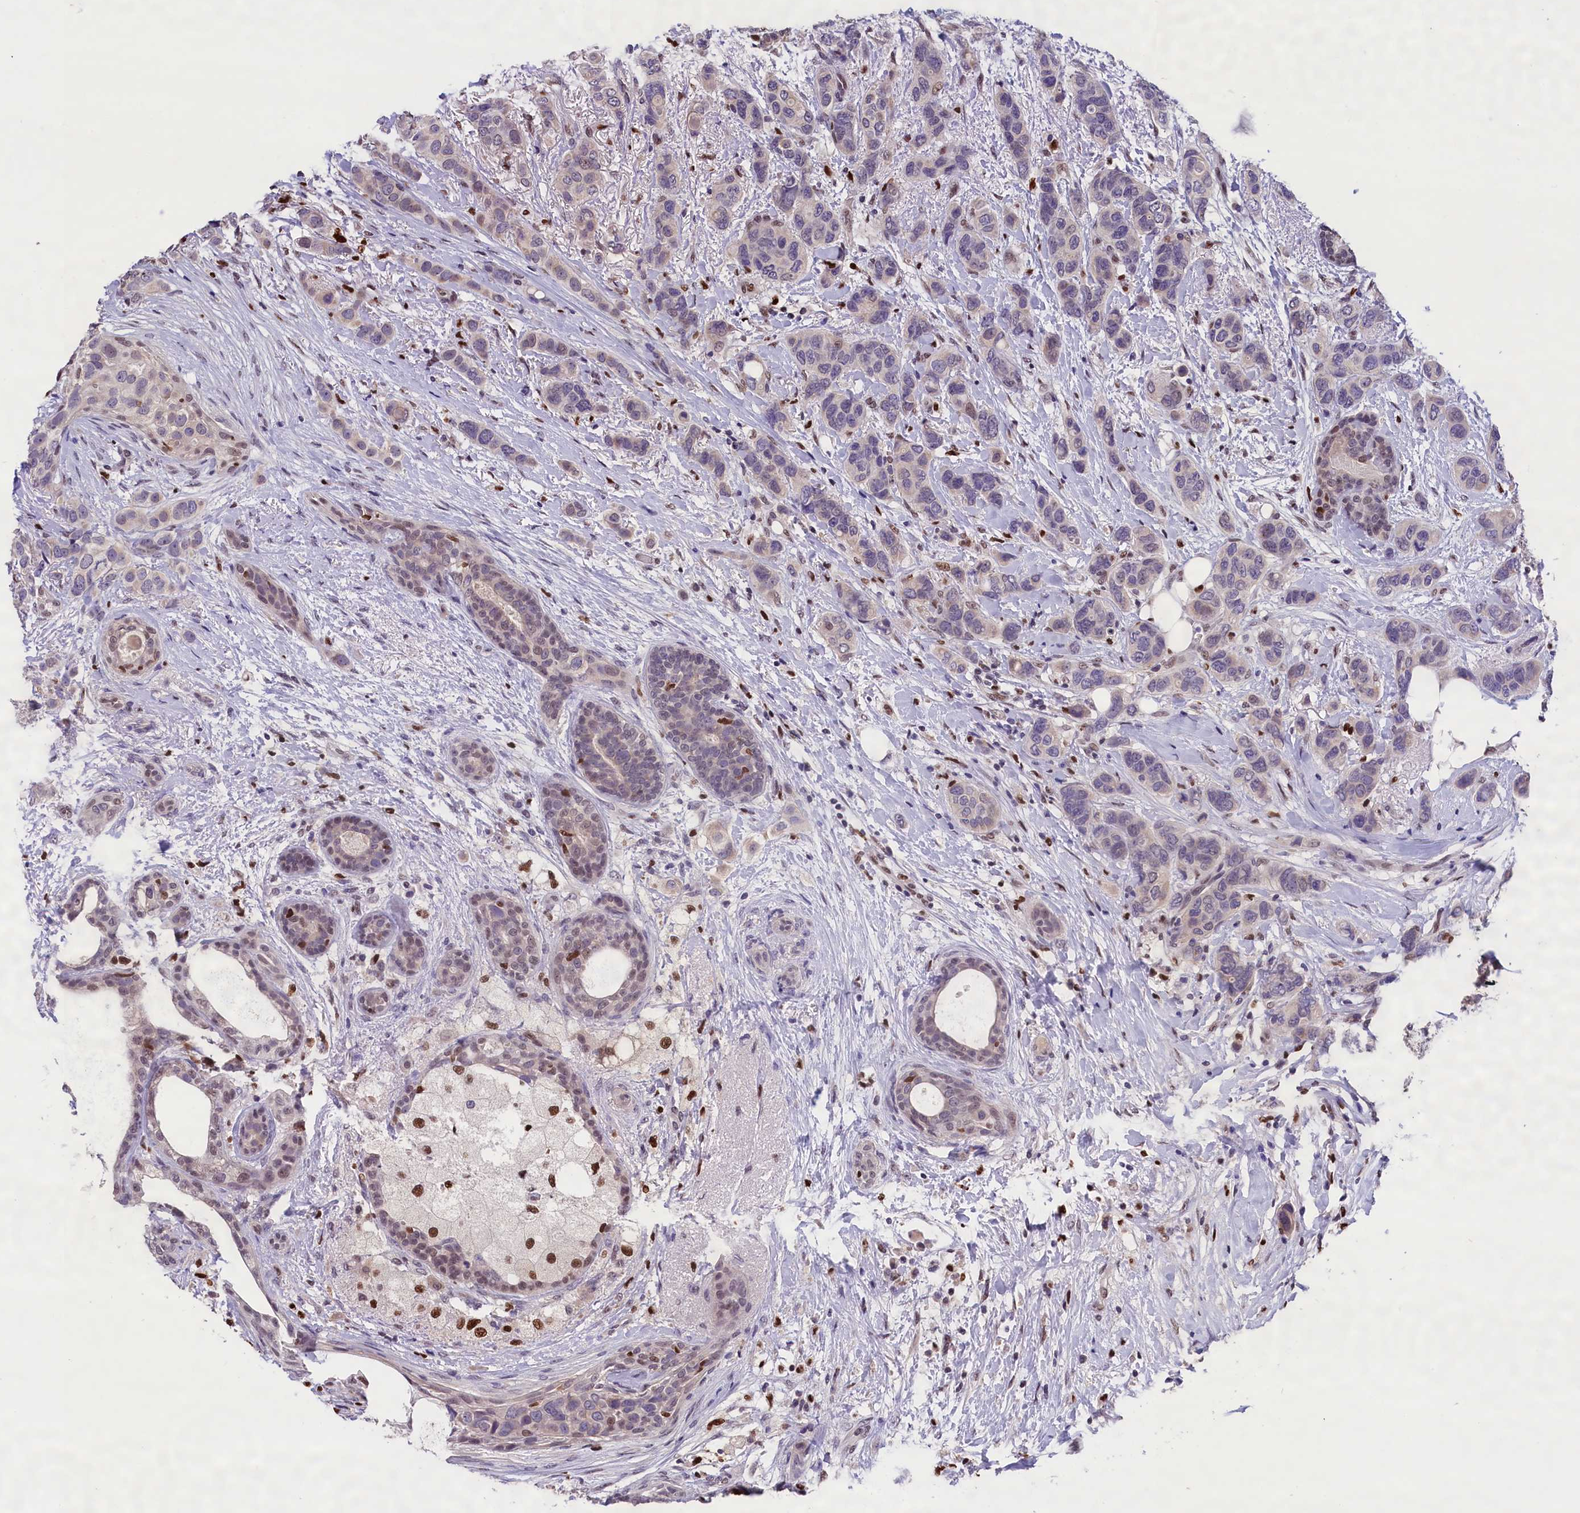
{"staining": {"intensity": "weak", "quantity": "<25%", "location": "nuclear"}, "tissue": "breast cancer", "cell_type": "Tumor cells", "image_type": "cancer", "snomed": [{"axis": "morphology", "description": "Lobular carcinoma"}, {"axis": "topography", "description": "Breast"}], "caption": "An IHC photomicrograph of lobular carcinoma (breast) is shown. There is no staining in tumor cells of lobular carcinoma (breast).", "gene": "BTBD9", "patient": {"sex": "female", "age": 51}}